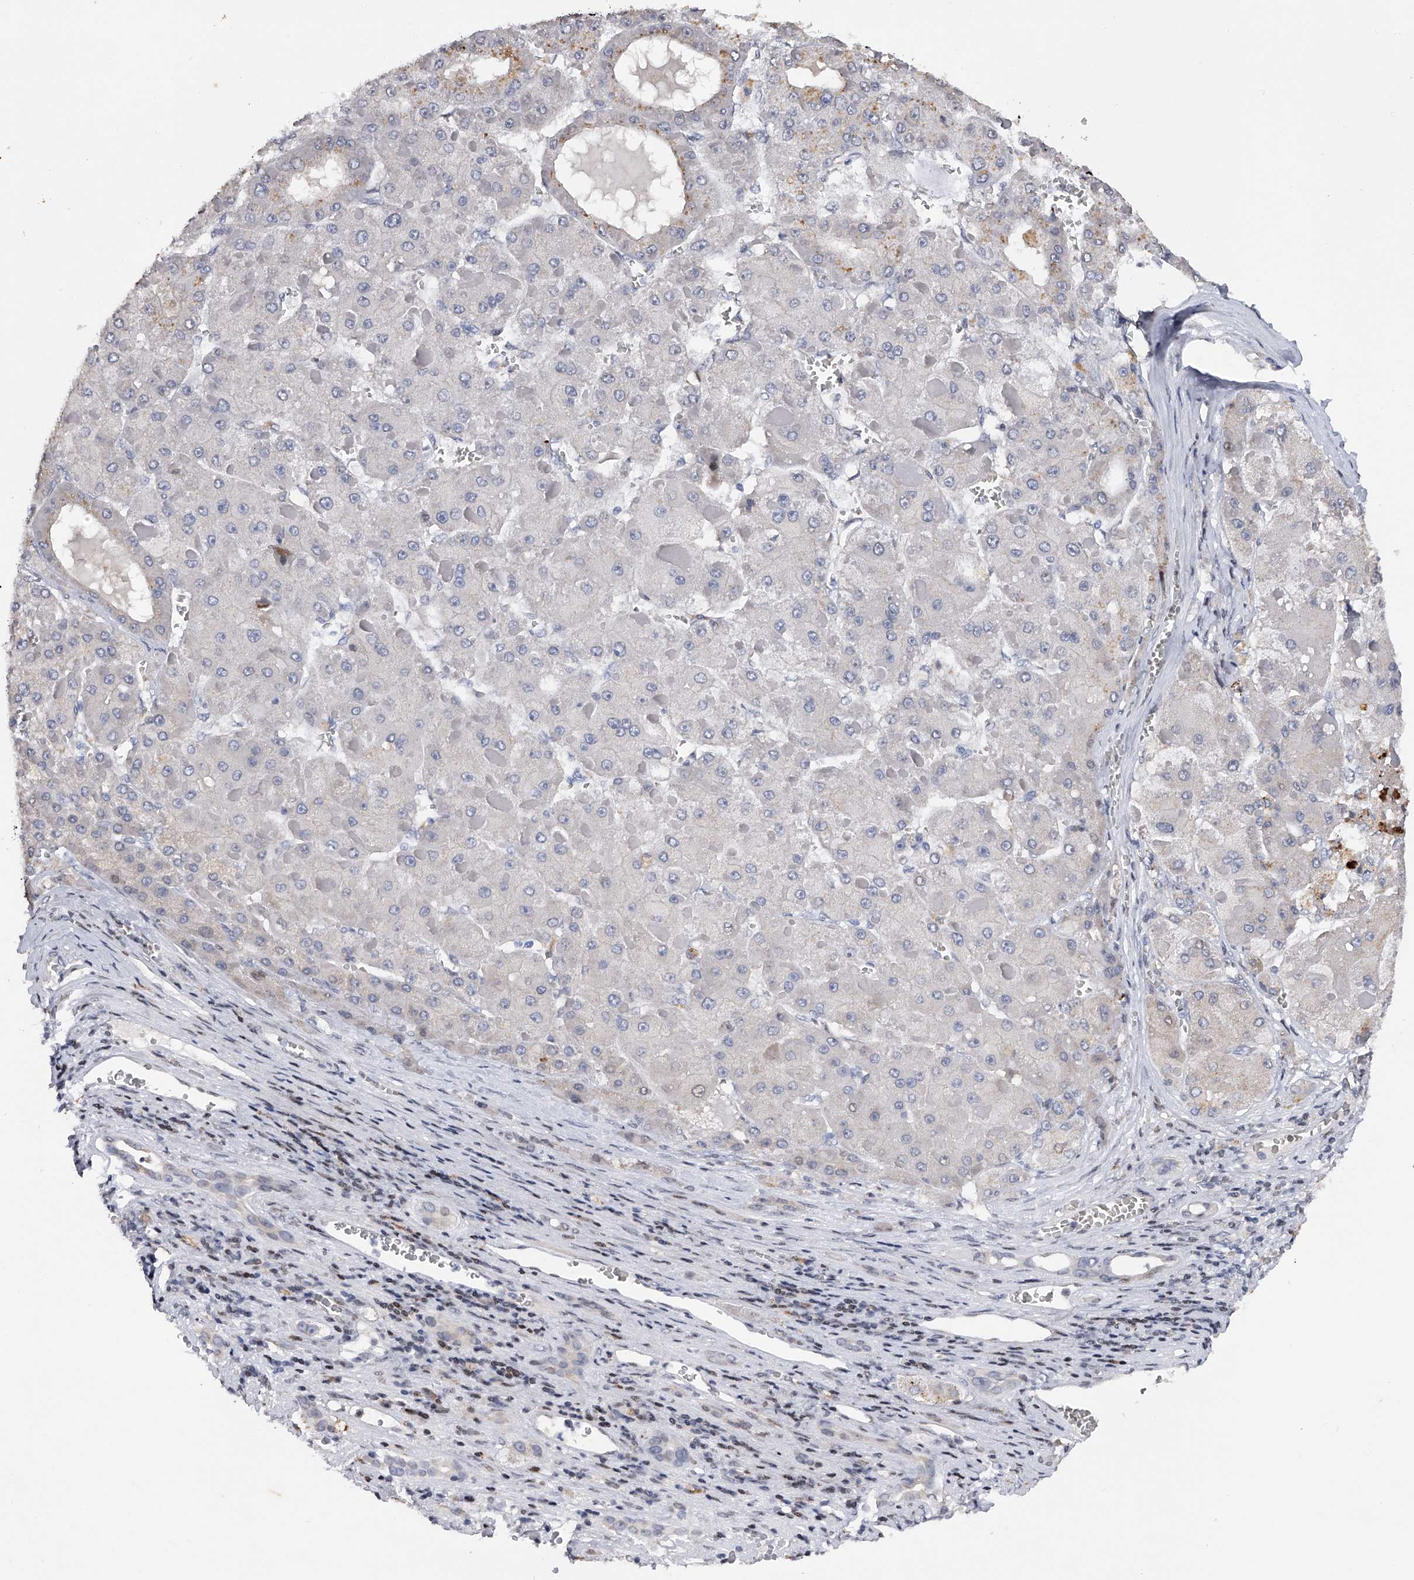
{"staining": {"intensity": "negative", "quantity": "none", "location": "none"}, "tissue": "liver cancer", "cell_type": "Tumor cells", "image_type": "cancer", "snomed": [{"axis": "morphology", "description": "Carcinoma, Hepatocellular, NOS"}, {"axis": "topography", "description": "Liver"}], "caption": "DAB immunohistochemical staining of liver cancer displays no significant expression in tumor cells.", "gene": "RWDD2A", "patient": {"sex": "female", "age": 73}}